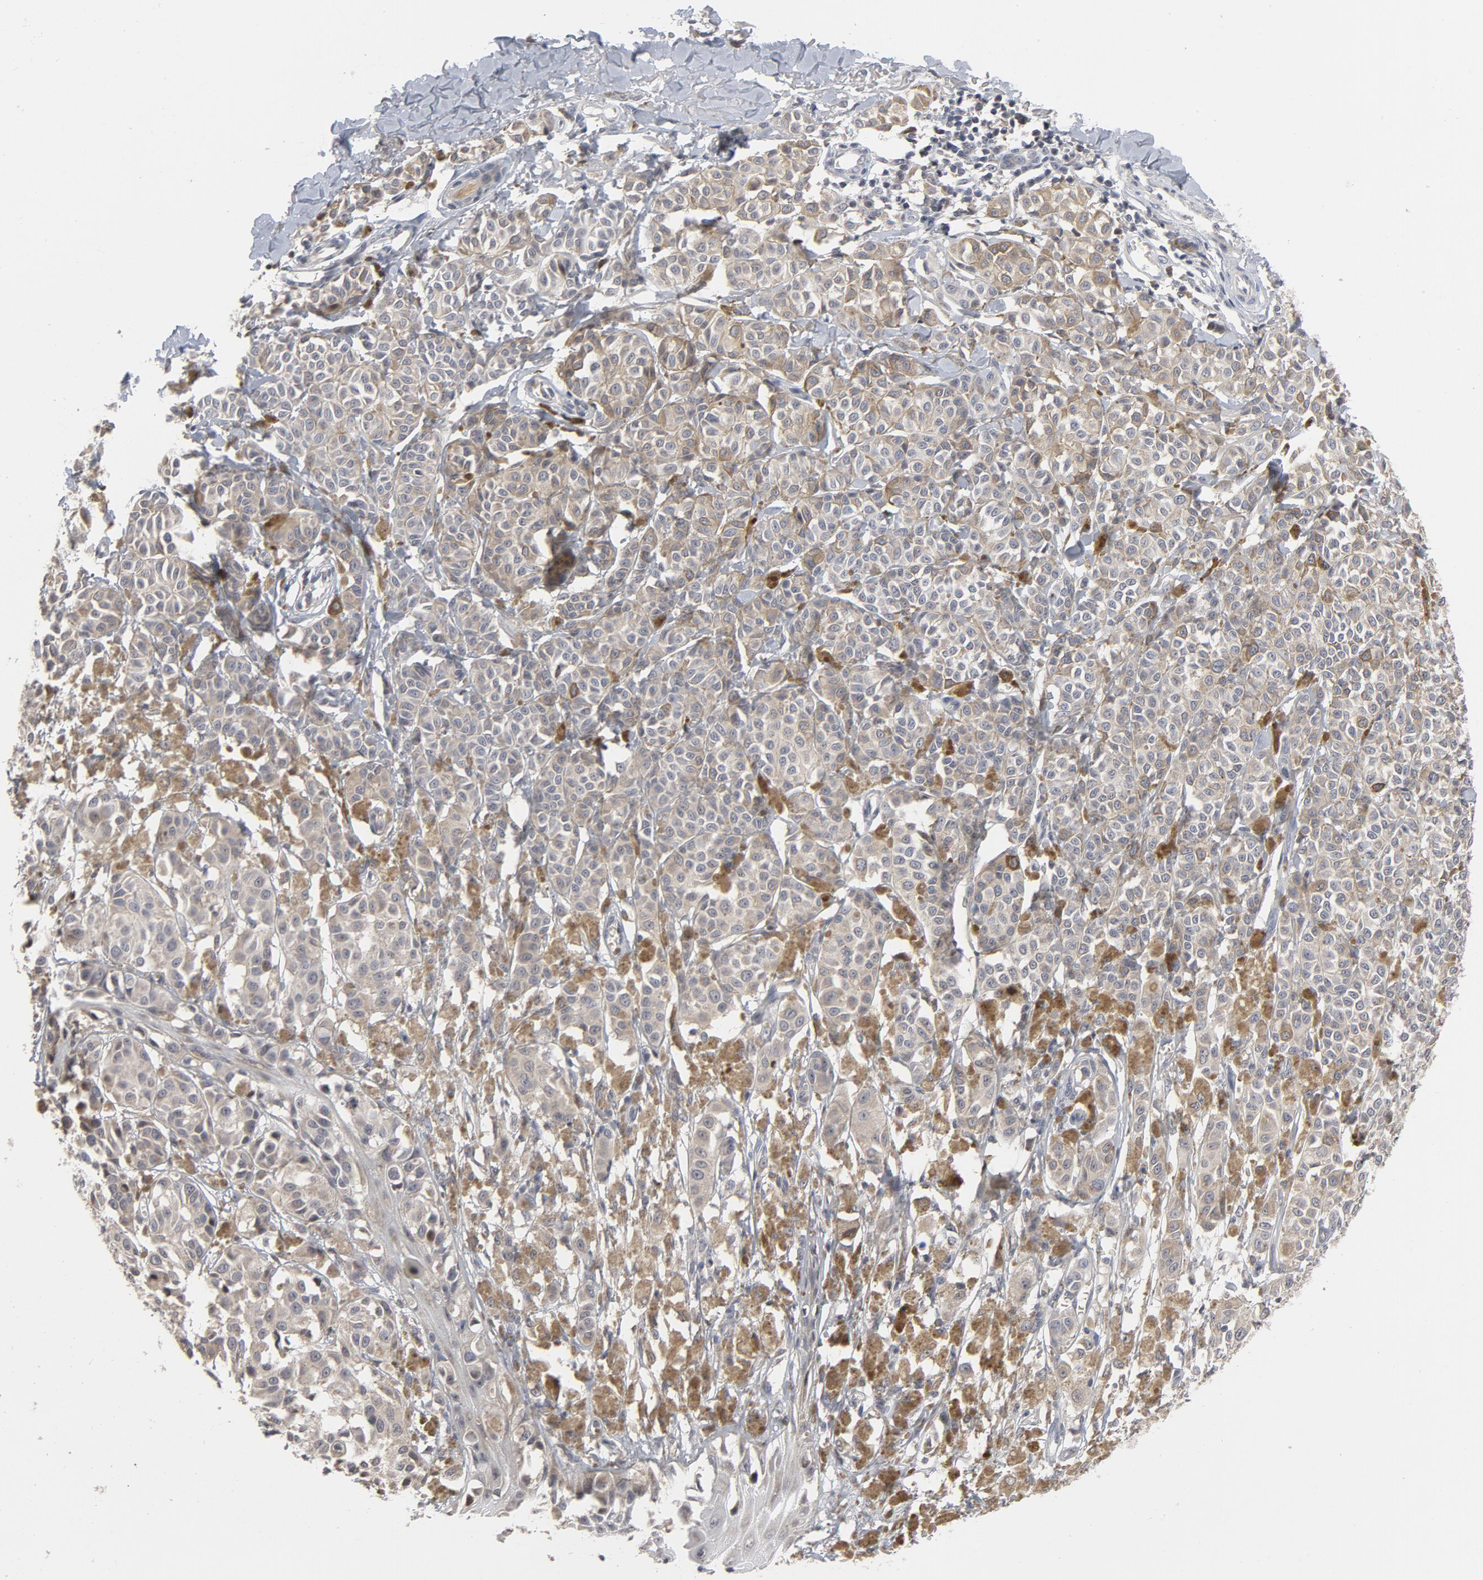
{"staining": {"intensity": "weak", "quantity": "<25%", "location": "cytoplasmic/membranous"}, "tissue": "melanoma", "cell_type": "Tumor cells", "image_type": "cancer", "snomed": [{"axis": "morphology", "description": "Malignant melanoma, NOS"}, {"axis": "topography", "description": "Skin"}], "caption": "Immunohistochemistry of malignant melanoma displays no positivity in tumor cells.", "gene": "PPP1R1B", "patient": {"sex": "male", "age": 76}}